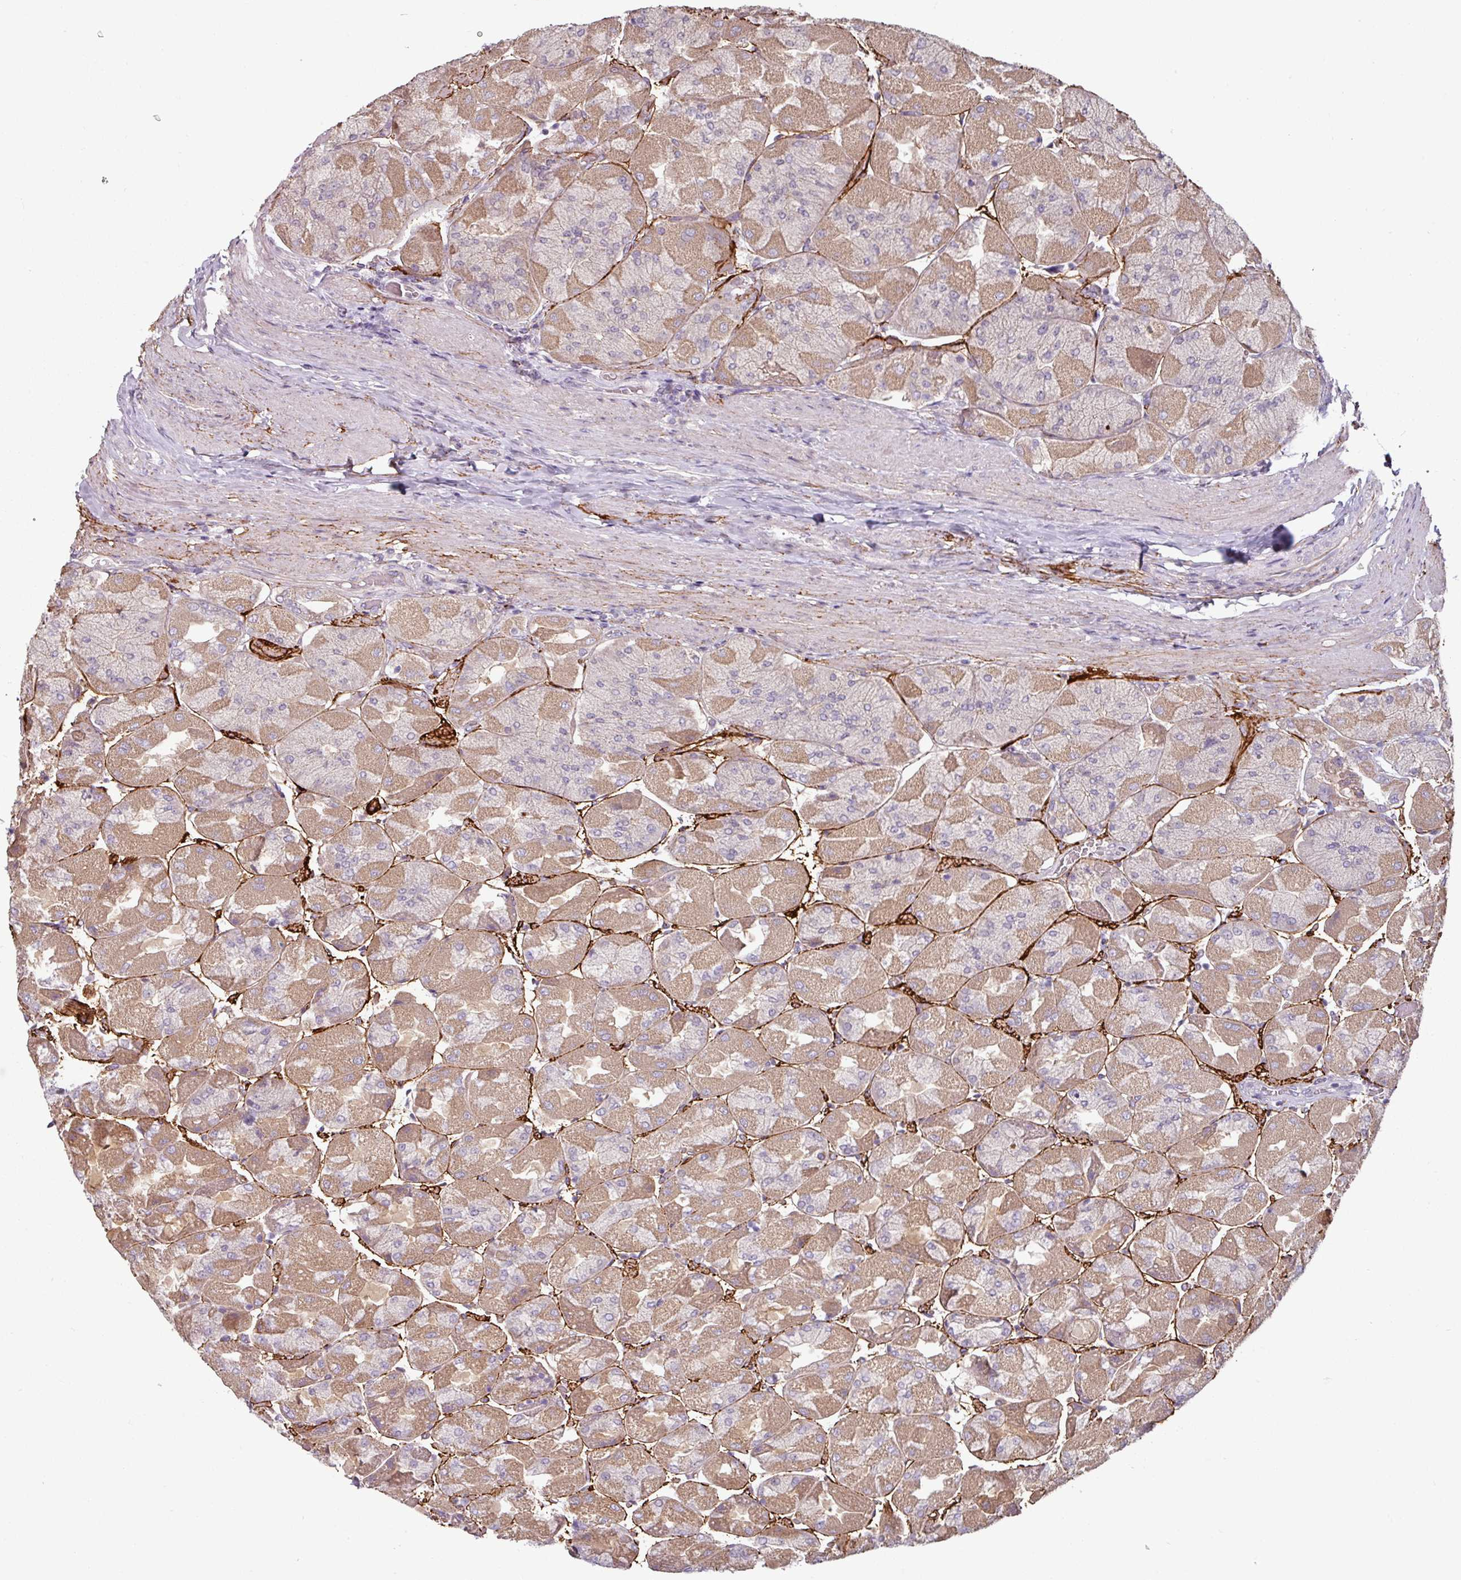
{"staining": {"intensity": "moderate", "quantity": "25%-75%", "location": "cytoplasmic/membranous"}, "tissue": "stomach", "cell_type": "Glandular cells", "image_type": "normal", "snomed": [{"axis": "morphology", "description": "Normal tissue, NOS"}, {"axis": "topography", "description": "Stomach"}], "caption": "This is a photomicrograph of IHC staining of benign stomach, which shows moderate expression in the cytoplasmic/membranous of glandular cells.", "gene": "MTMR14", "patient": {"sex": "female", "age": 61}}